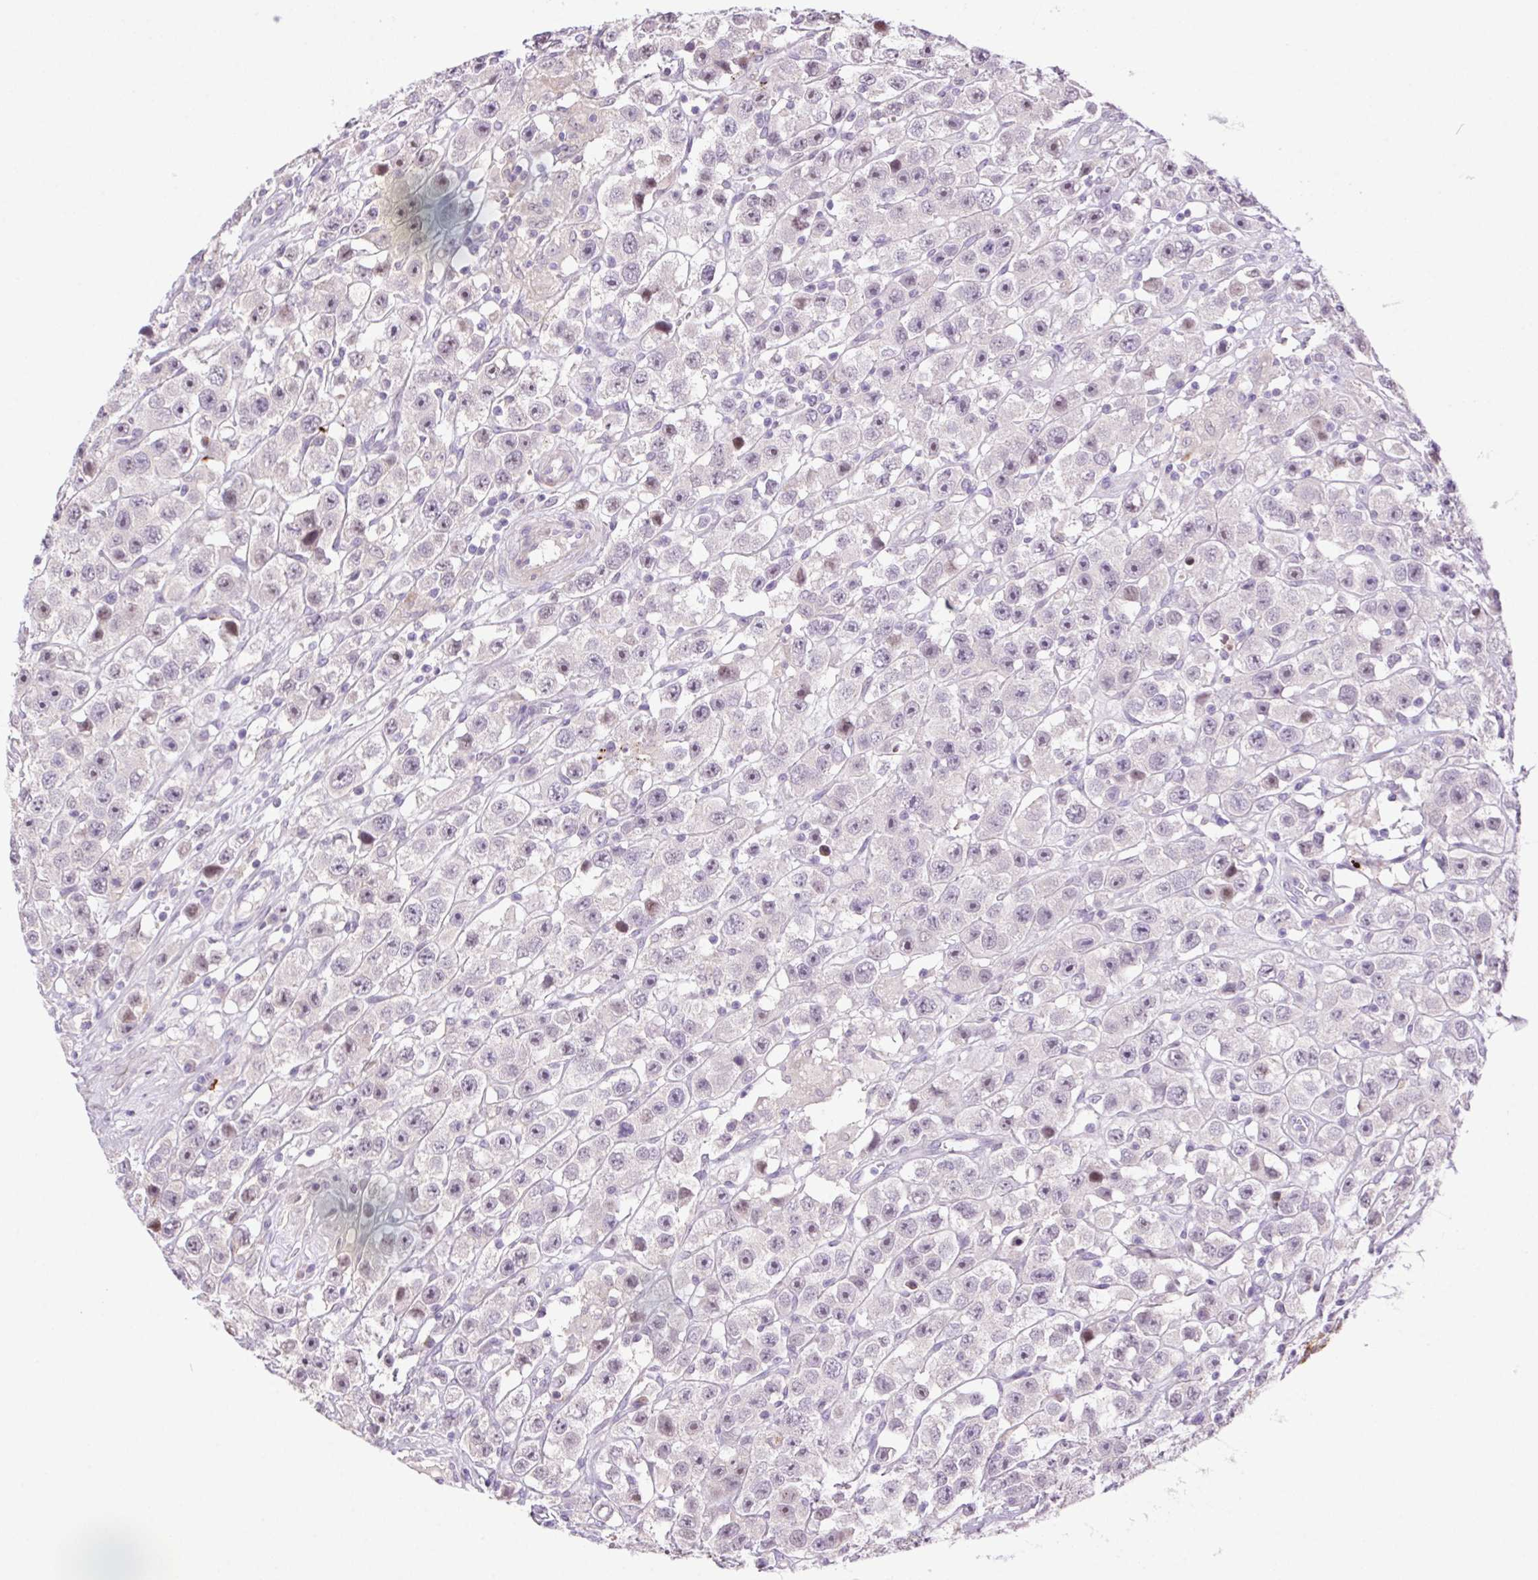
{"staining": {"intensity": "negative", "quantity": "none", "location": "none"}, "tissue": "testis cancer", "cell_type": "Tumor cells", "image_type": "cancer", "snomed": [{"axis": "morphology", "description": "Seminoma, NOS"}, {"axis": "topography", "description": "Testis"}], "caption": "High power microscopy image of an IHC photomicrograph of testis cancer (seminoma), revealing no significant positivity in tumor cells.", "gene": "LRRTM1", "patient": {"sex": "male", "age": 45}}